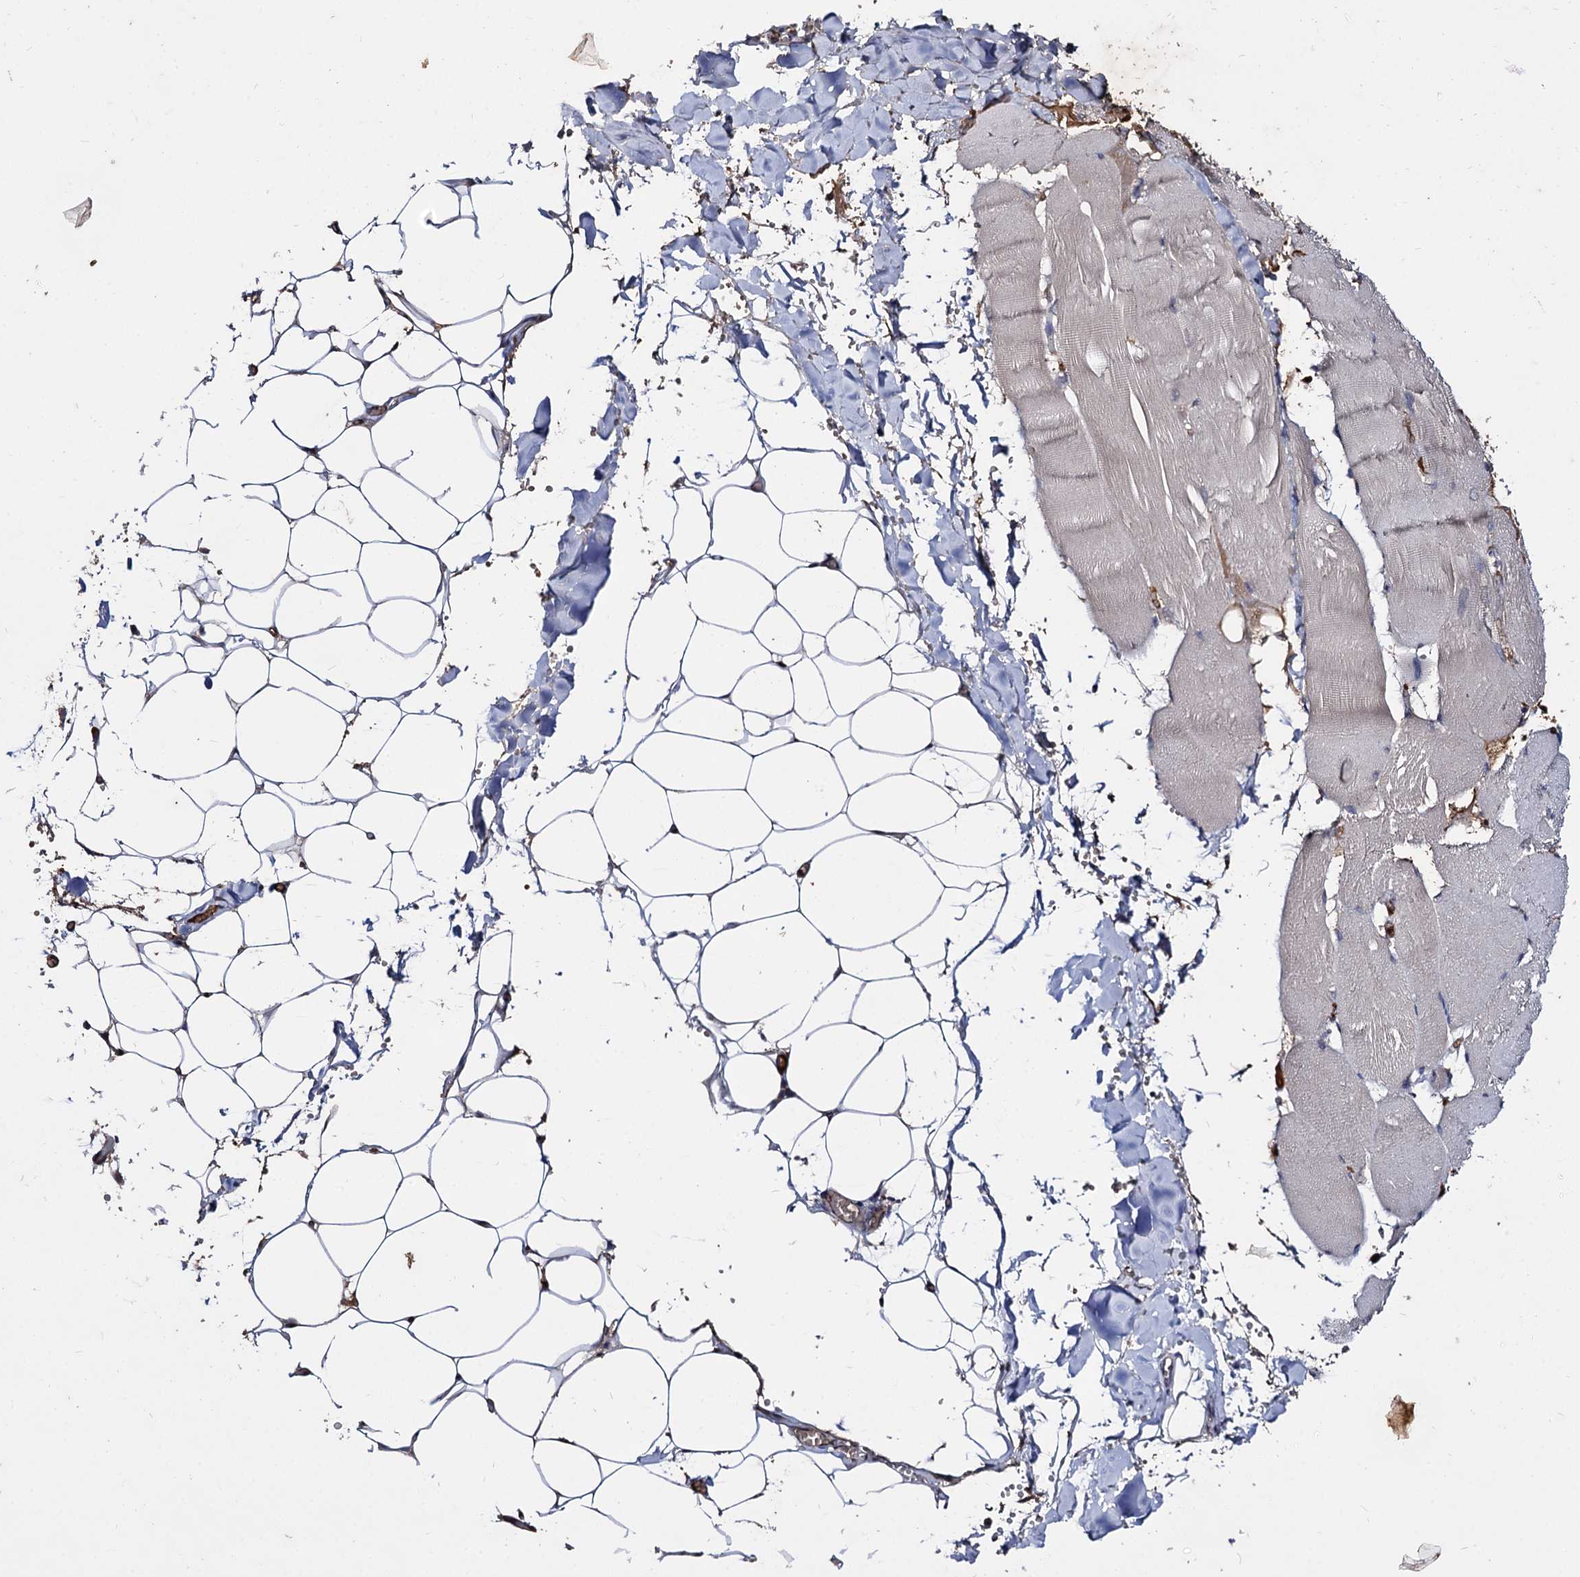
{"staining": {"intensity": "moderate", "quantity": ">75%", "location": "cytoplasmic/membranous"}, "tissue": "adipose tissue", "cell_type": "Adipocytes", "image_type": "normal", "snomed": [{"axis": "morphology", "description": "Normal tissue, NOS"}, {"axis": "topography", "description": "Skeletal muscle"}, {"axis": "topography", "description": "Peripheral nerve tissue"}], "caption": "Moderate cytoplasmic/membranous protein staining is present in approximately >75% of adipocytes in adipose tissue. The protein of interest is shown in brown color, while the nuclei are stained blue.", "gene": "ARFIP2", "patient": {"sex": "female", "age": 55}}